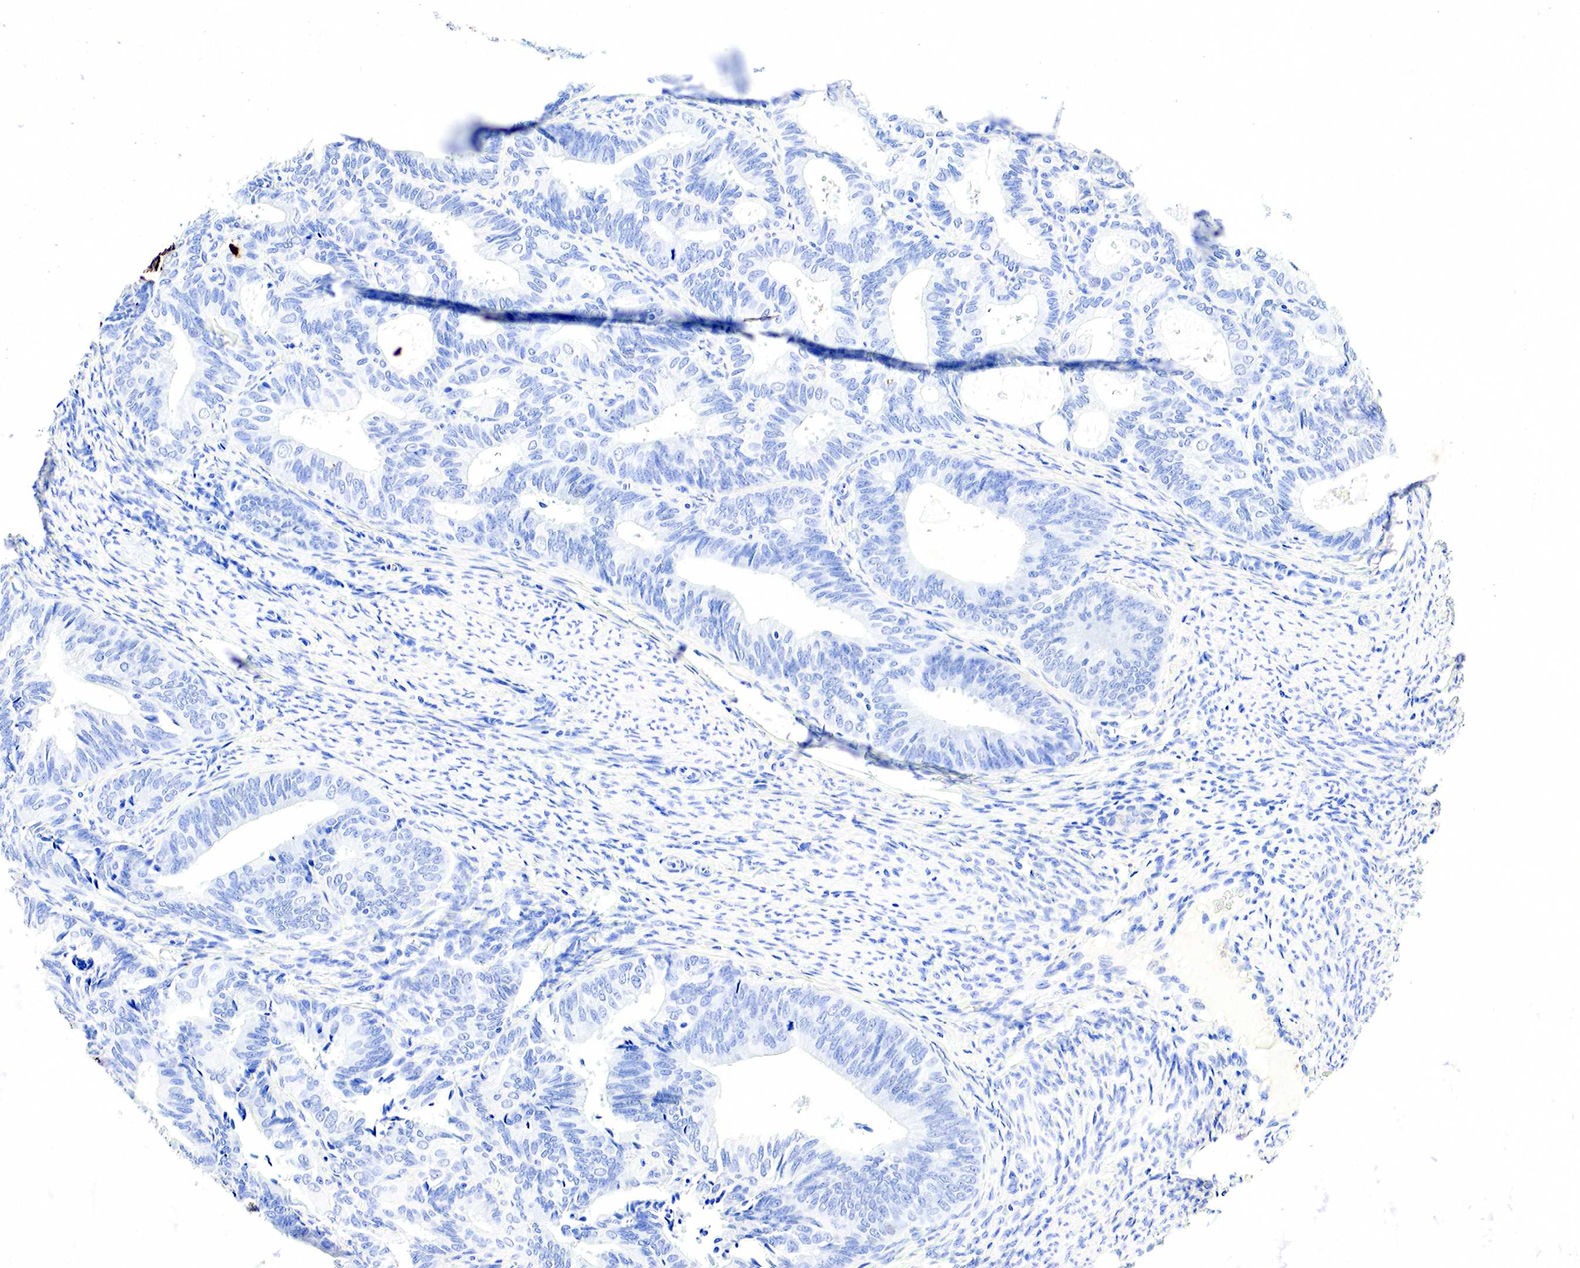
{"staining": {"intensity": "negative", "quantity": "none", "location": "none"}, "tissue": "endometrial cancer", "cell_type": "Tumor cells", "image_type": "cancer", "snomed": [{"axis": "morphology", "description": "Adenocarcinoma, NOS"}, {"axis": "topography", "description": "Endometrium"}], "caption": "Immunohistochemistry (IHC) micrograph of neoplastic tissue: human adenocarcinoma (endometrial) stained with DAB (3,3'-diaminobenzidine) shows no significant protein staining in tumor cells.", "gene": "FUT4", "patient": {"sex": "female", "age": 63}}